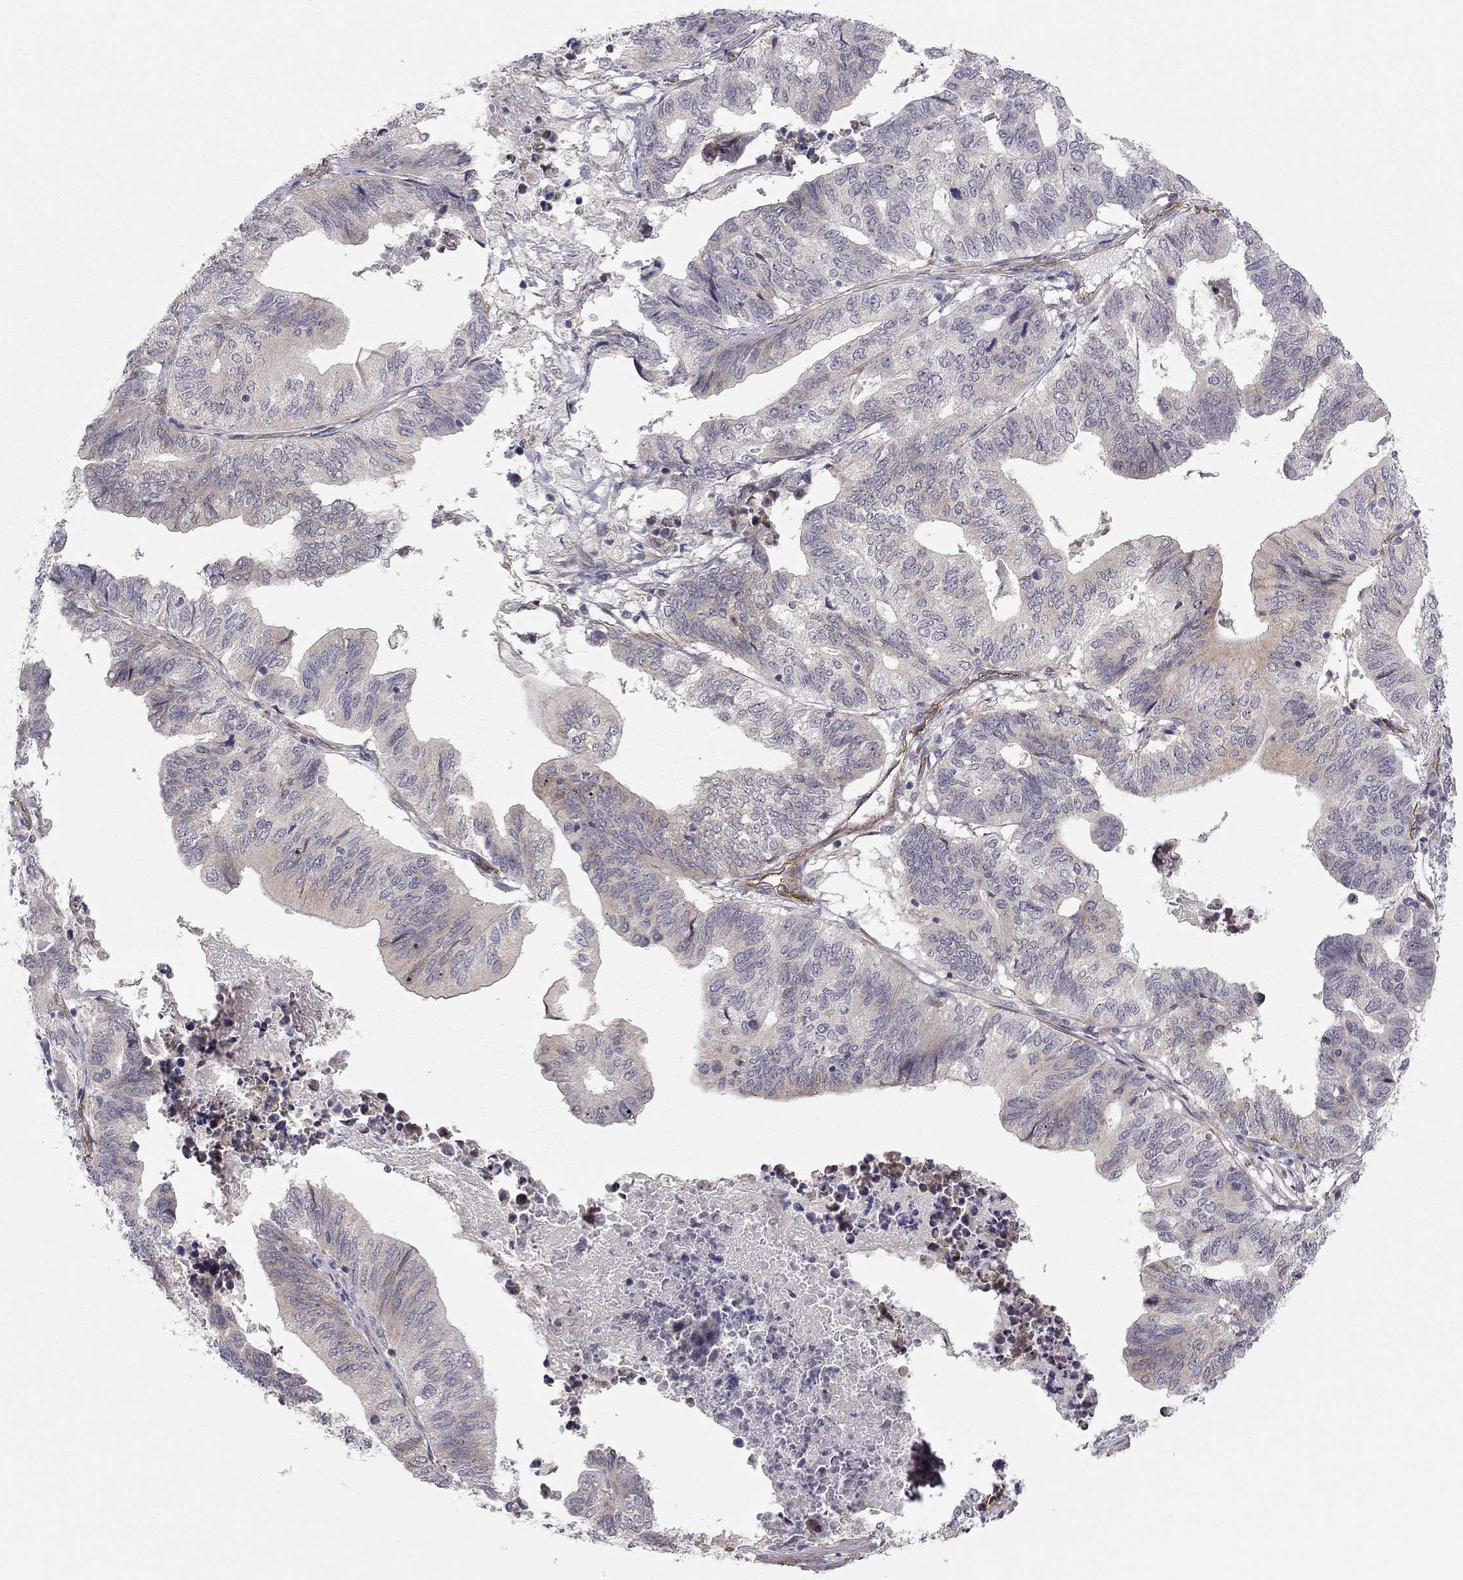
{"staining": {"intensity": "weak", "quantity": "<25%", "location": "cytoplasmic/membranous"}, "tissue": "stomach cancer", "cell_type": "Tumor cells", "image_type": "cancer", "snomed": [{"axis": "morphology", "description": "Adenocarcinoma, NOS"}, {"axis": "topography", "description": "Stomach, upper"}], "caption": "This is an immunohistochemistry image of stomach cancer. There is no positivity in tumor cells.", "gene": "EXOC3L2", "patient": {"sex": "female", "age": 67}}